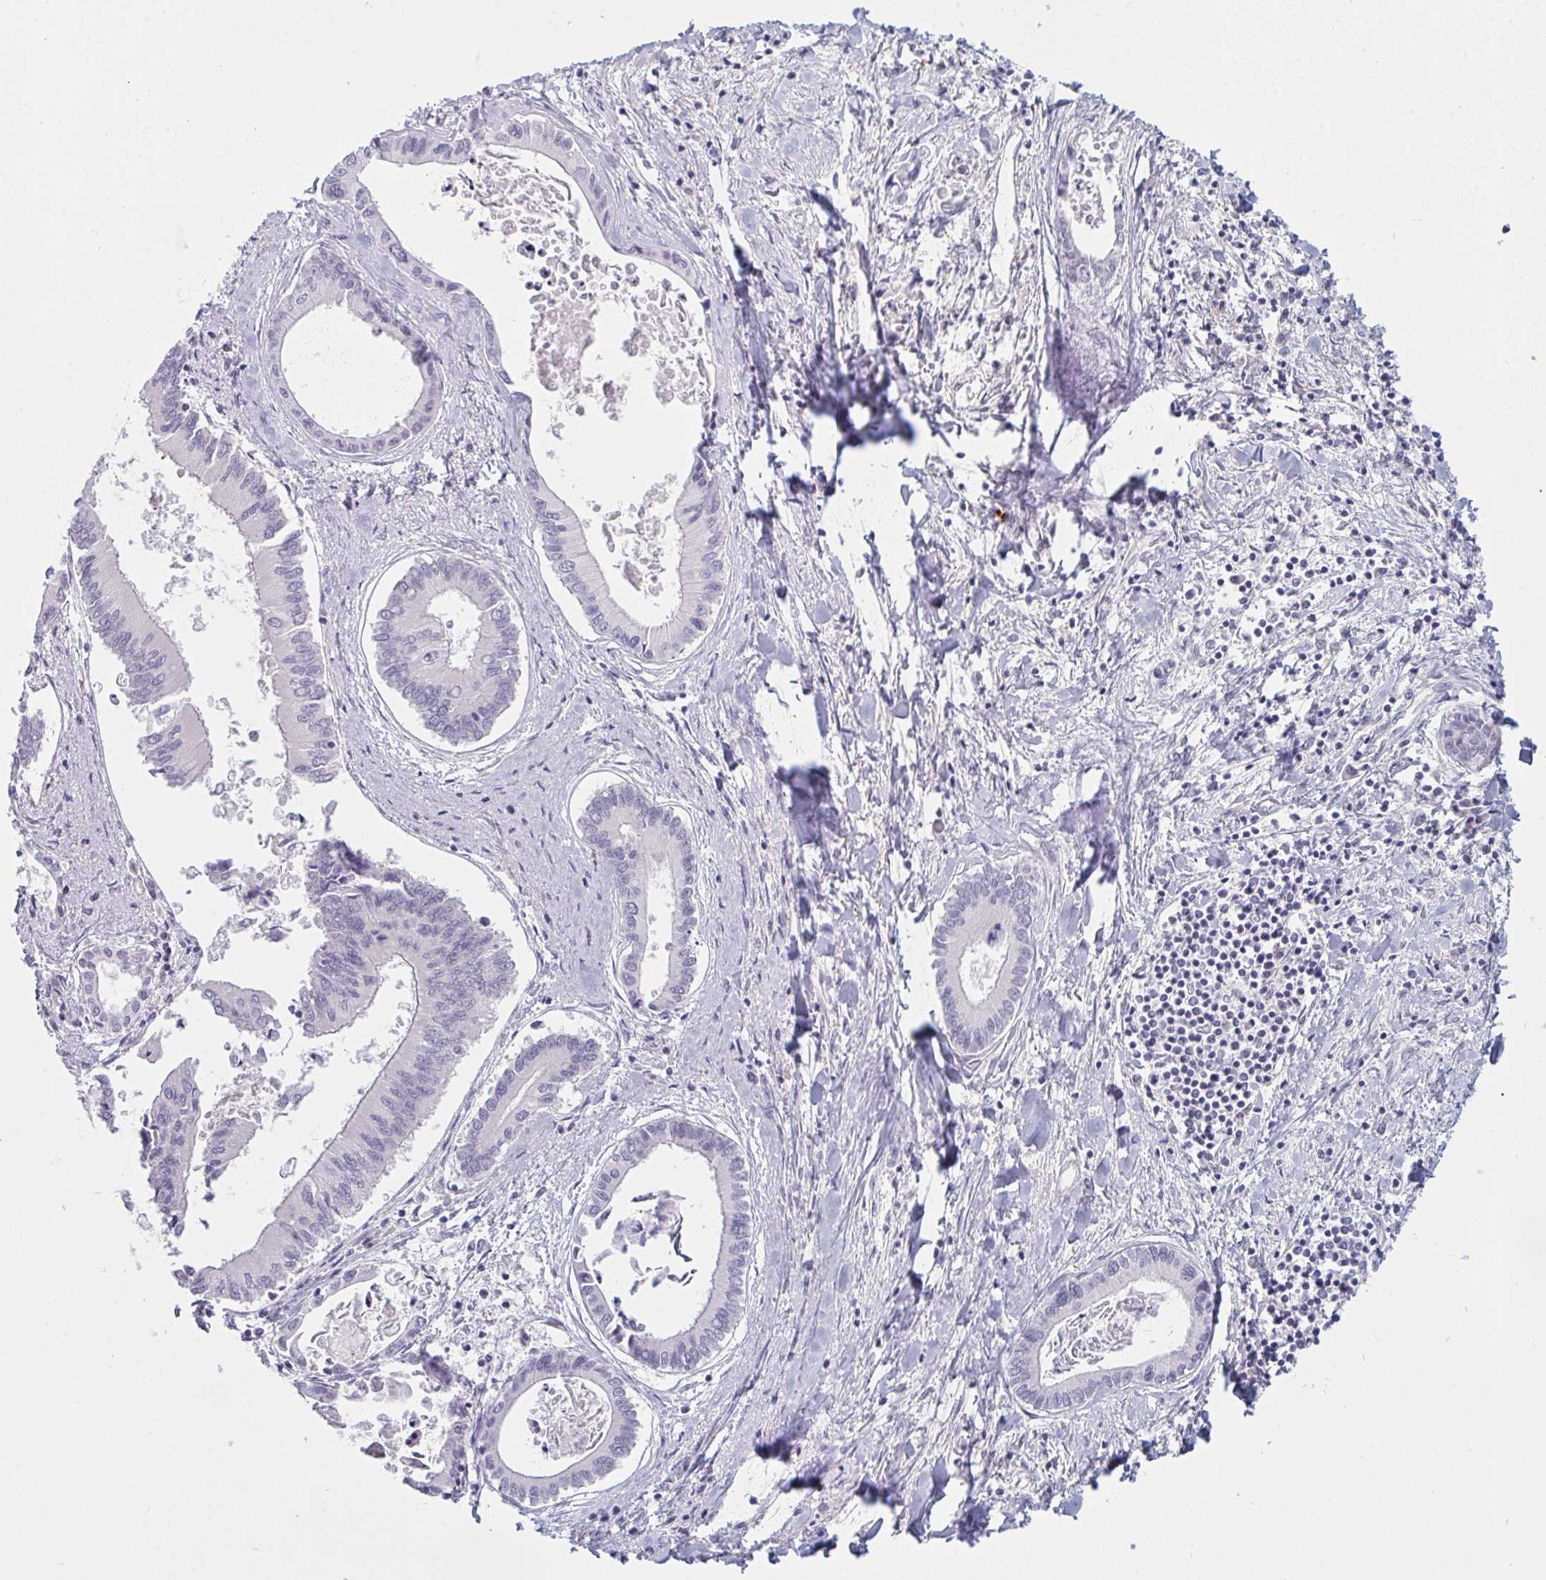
{"staining": {"intensity": "negative", "quantity": "none", "location": "none"}, "tissue": "liver cancer", "cell_type": "Tumor cells", "image_type": "cancer", "snomed": [{"axis": "morphology", "description": "Cholangiocarcinoma"}, {"axis": "topography", "description": "Liver"}], "caption": "Immunohistochemical staining of liver cholangiocarcinoma reveals no significant positivity in tumor cells.", "gene": "DCBLD1", "patient": {"sex": "male", "age": 66}}